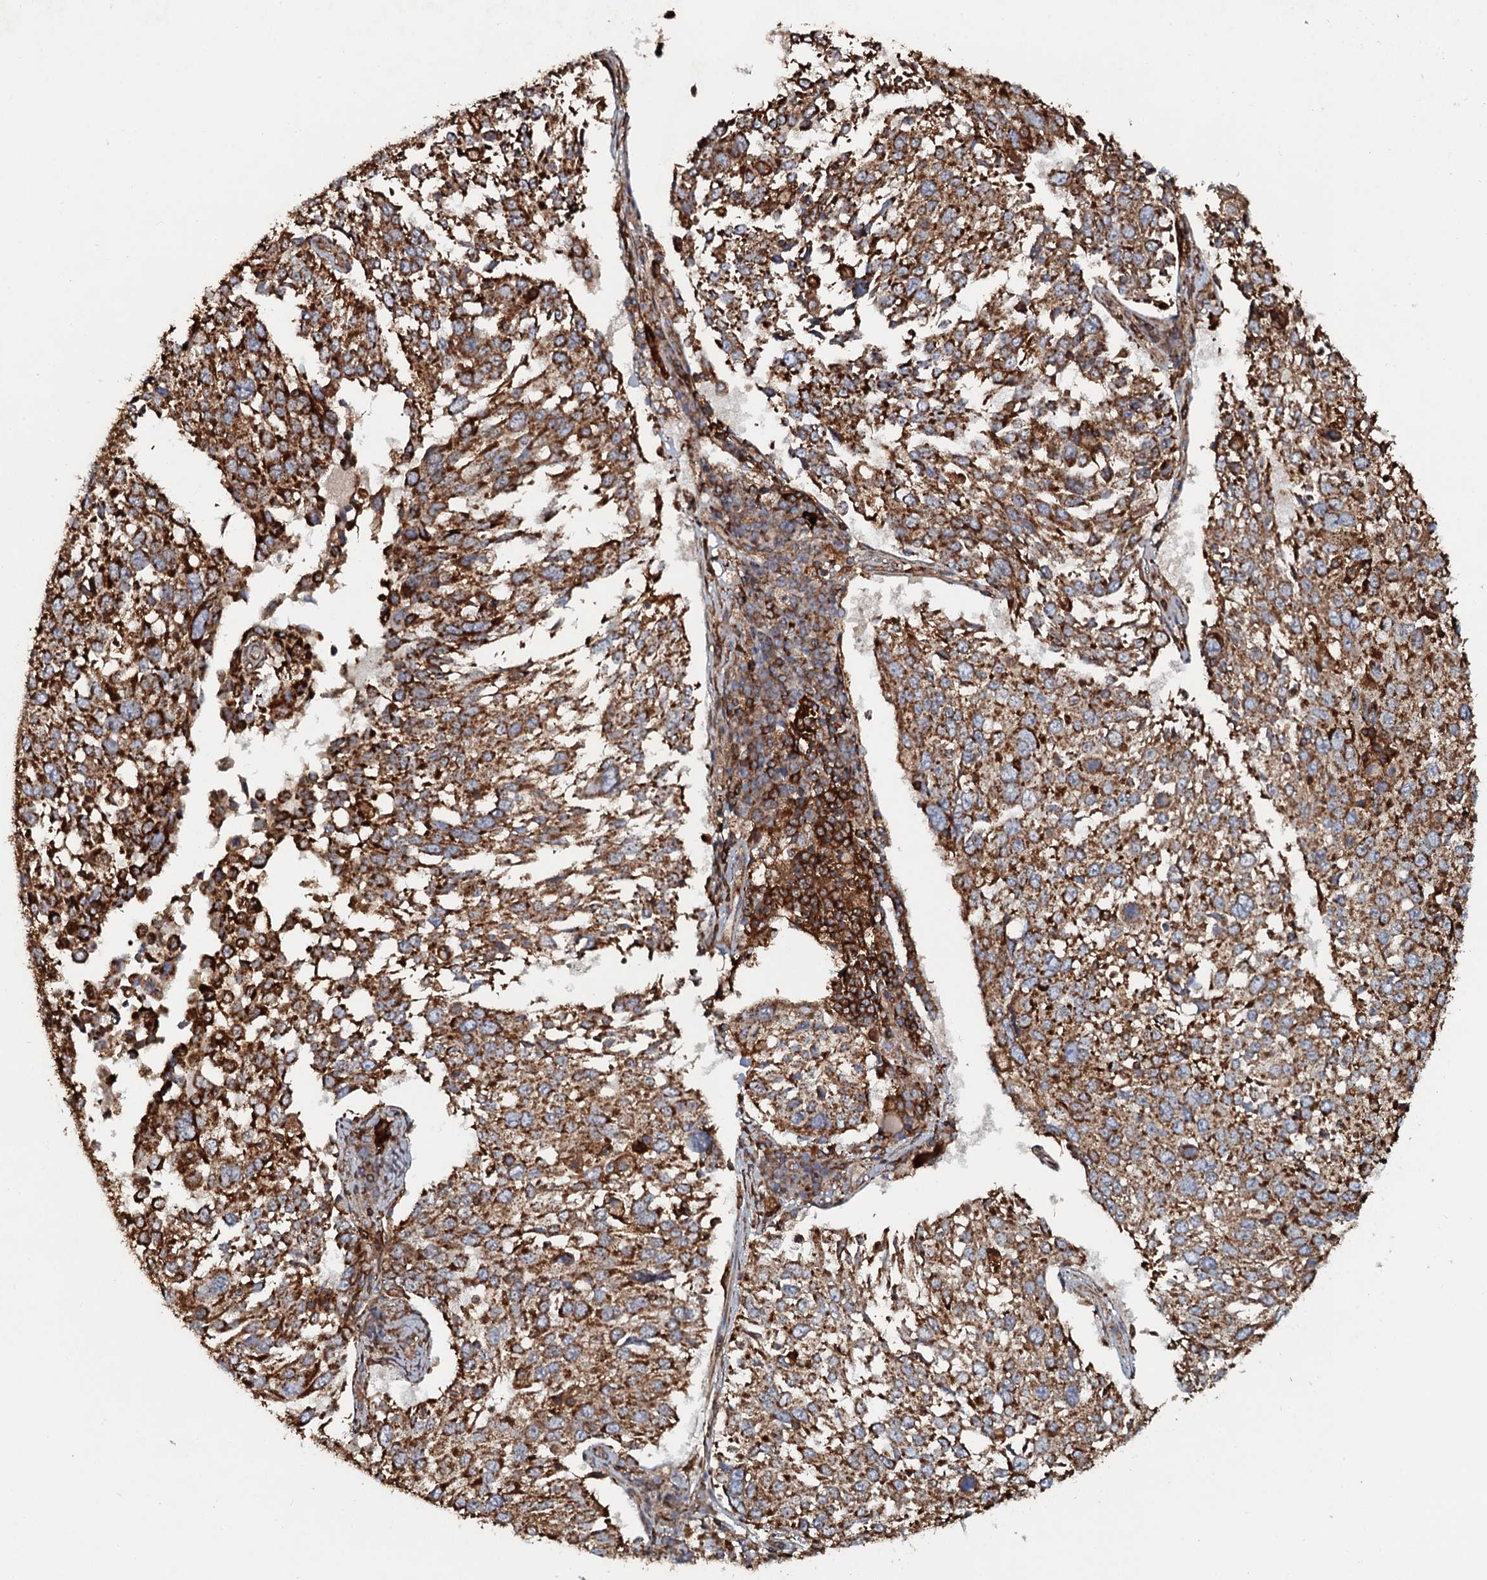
{"staining": {"intensity": "strong", "quantity": ">75%", "location": "cytoplasmic/membranous"}, "tissue": "lung cancer", "cell_type": "Tumor cells", "image_type": "cancer", "snomed": [{"axis": "morphology", "description": "Squamous cell carcinoma, NOS"}, {"axis": "topography", "description": "Lung"}], "caption": "Immunohistochemistry histopathology image of lung cancer (squamous cell carcinoma) stained for a protein (brown), which exhibits high levels of strong cytoplasmic/membranous positivity in about >75% of tumor cells.", "gene": "VWA8", "patient": {"sex": "male", "age": 65}}